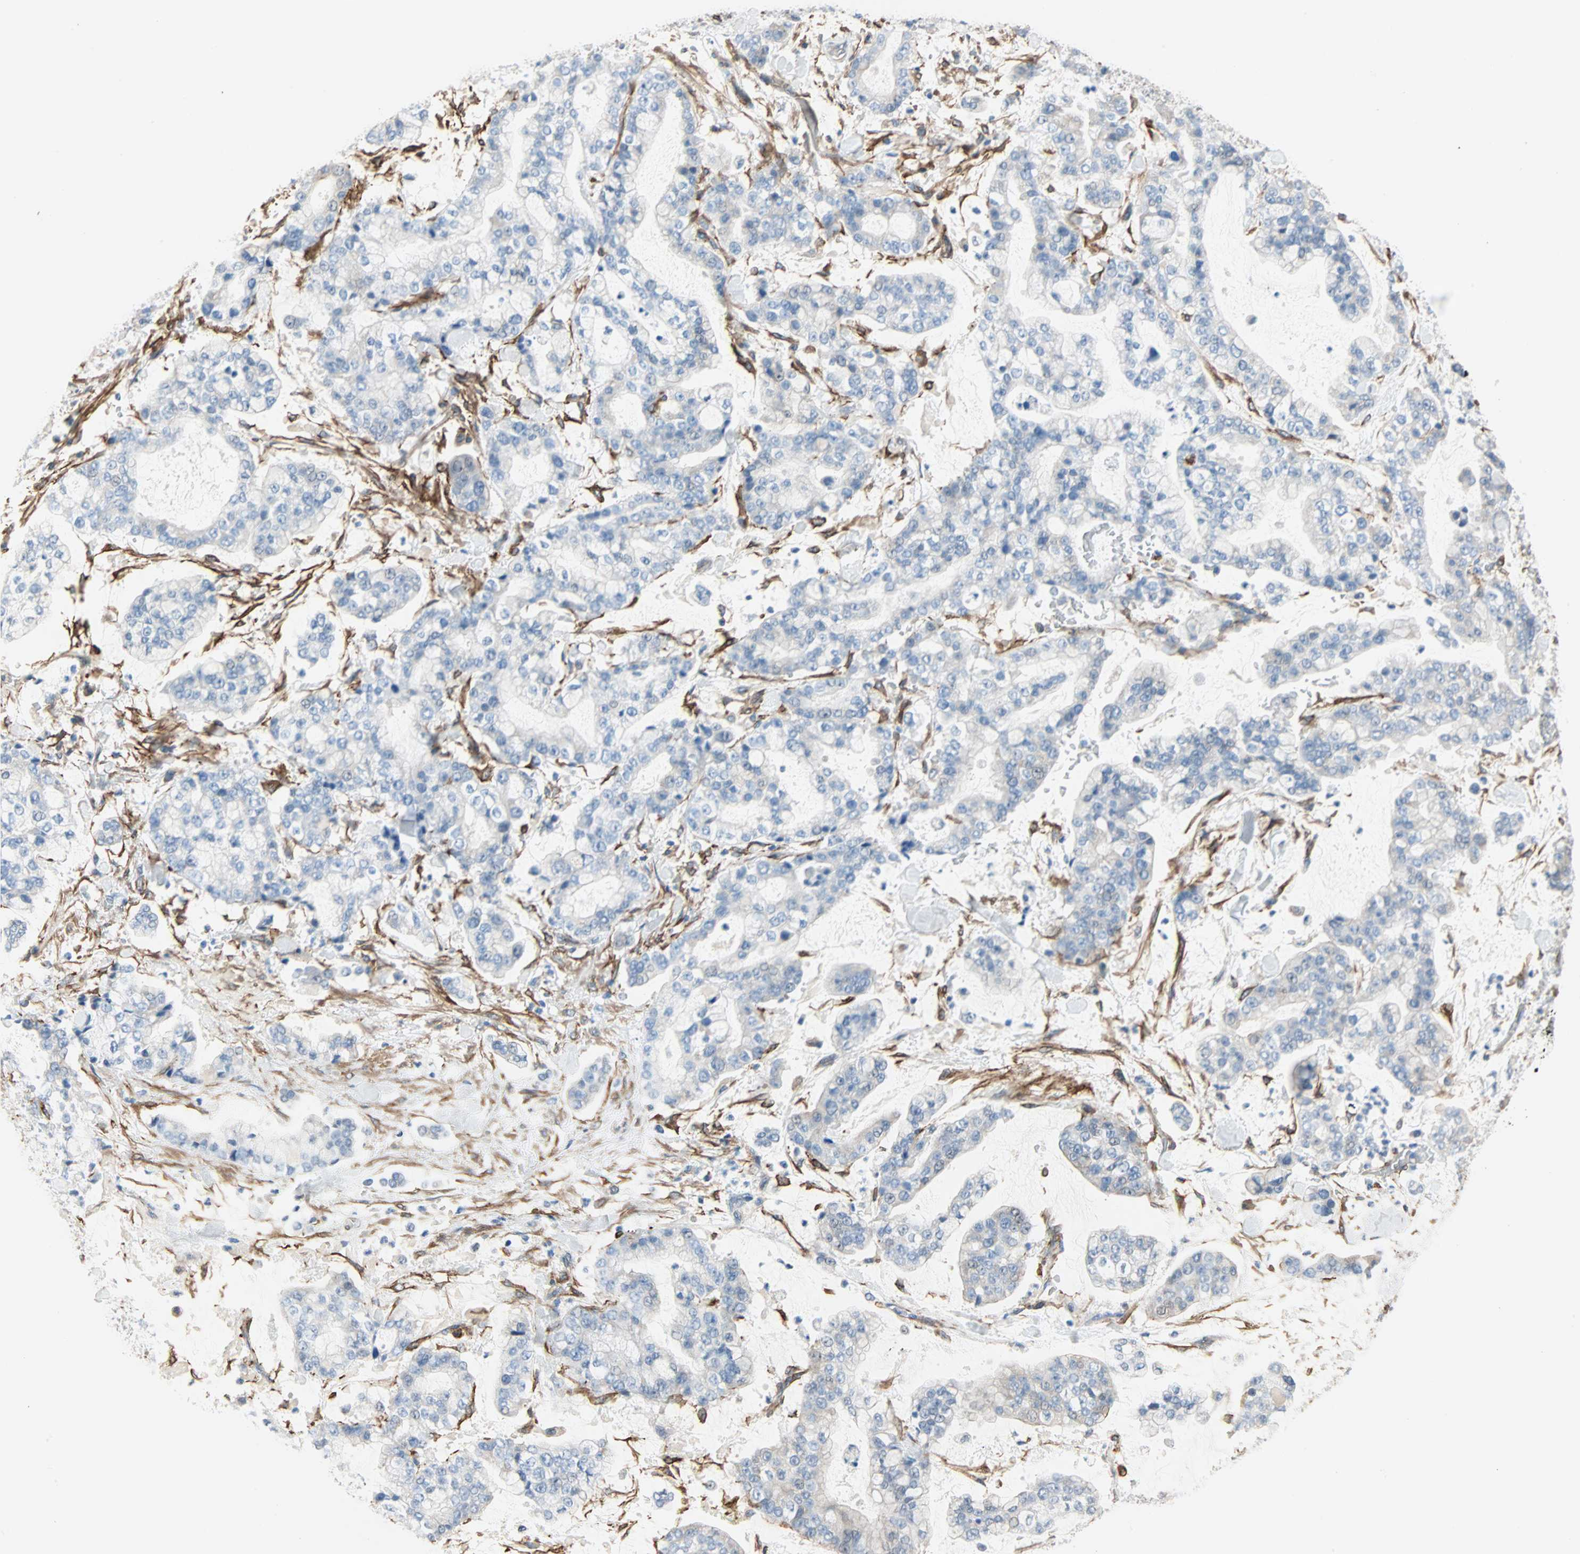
{"staining": {"intensity": "negative", "quantity": "none", "location": "none"}, "tissue": "stomach cancer", "cell_type": "Tumor cells", "image_type": "cancer", "snomed": [{"axis": "morphology", "description": "Normal tissue, NOS"}, {"axis": "morphology", "description": "Adenocarcinoma, NOS"}, {"axis": "topography", "description": "Stomach, upper"}, {"axis": "topography", "description": "Stomach"}], "caption": "IHC image of neoplastic tissue: human stomach cancer stained with DAB (3,3'-diaminobenzidine) exhibits no significant protein staining in tumor cells. (Stains: DAB immunohistochemistry (IHC) with hematoxylin counter stain, Microscopy: brightfield microscopy at high magnification).", "gene": "EPB41L2", "patient": {"sex": "male", "age": 76}}